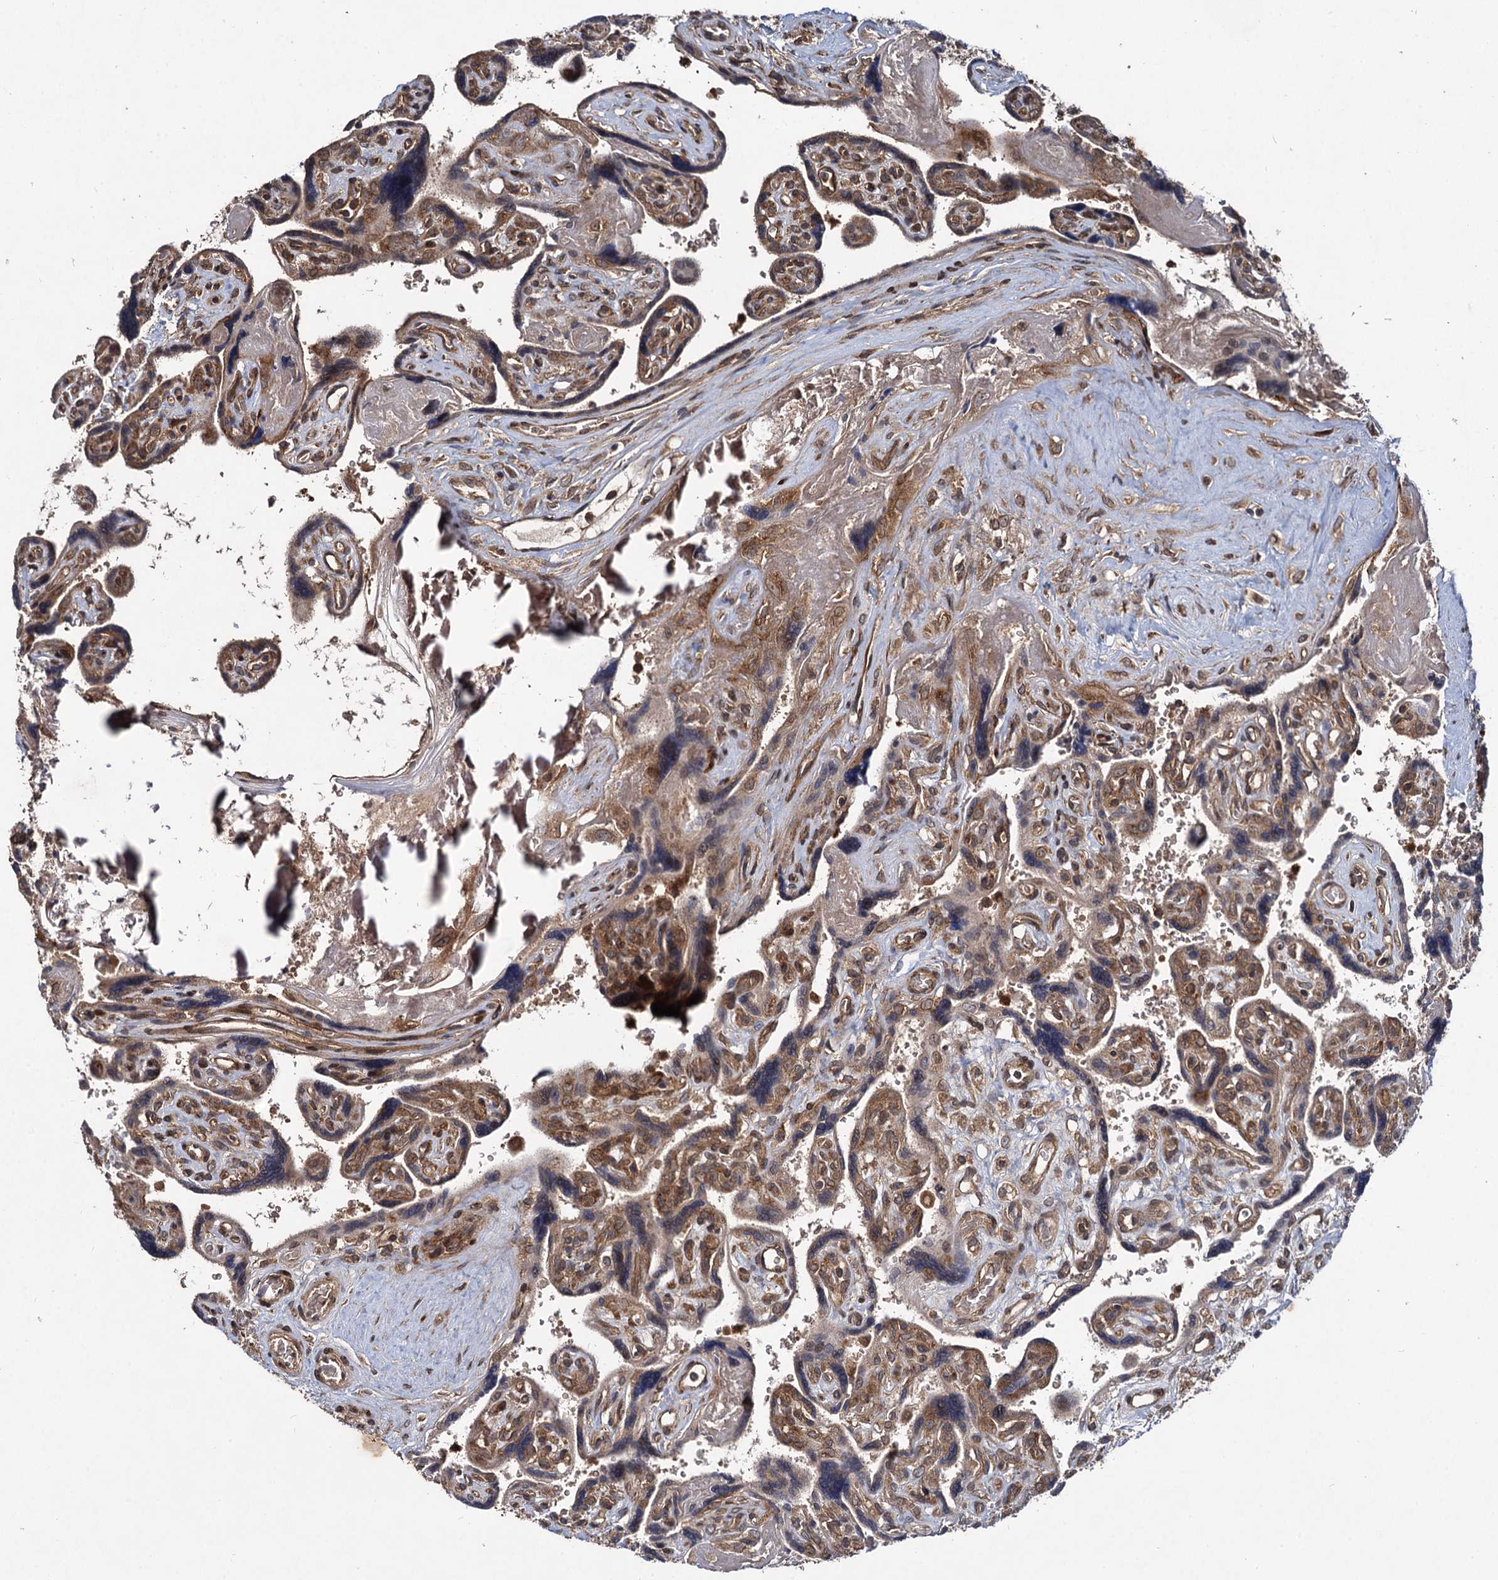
{"staining": {"intensity": "strong", "quantity": "<25%", "location": "cytoplasmic/membranous,nuclear"}, "tissue": "placenta", "cell_type": "Trophoblastic cells", "image_type": "normal", "snomed": [{"axis": "morphology", "description": "Normal tissue, NOS"}, {"axis": "topography", "description": "Placenta"}], "caption": "Placenta stained for a protein (brown) reveals strong cytoplasmic/membranous,nuclear positive expression in about <25% of trophoblastic cells.", "gene": "DCP1B", "patient": {"sex": "female", "age": 39}}